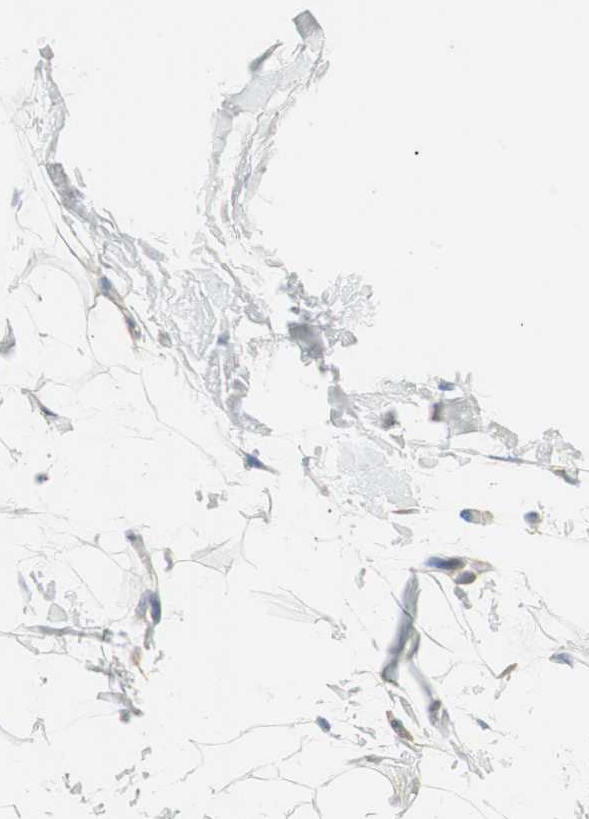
{"staining": {"intensity": "negative", "quantity": "none", "location": "none"}, "tissue": "adipose tissue", "cell_type": "Adipocytes", "image_type": "normal", "snomed": [{"axis": "morphology", "description": "Normal tissue, NOS"}, {"axis": "topography", "description": "Soft tissue"}], "caption": "This is a photomicrograph of IHC staining of benign adipose tissue, which shows no staining in adipocytes. (DAB (3,3'-diaminobenzidine) immunohistochemistry visualized using brightfield microscopy, high magnification).", "gene": "CCM2L", "patient": {"sex": "male", "age": 72}}